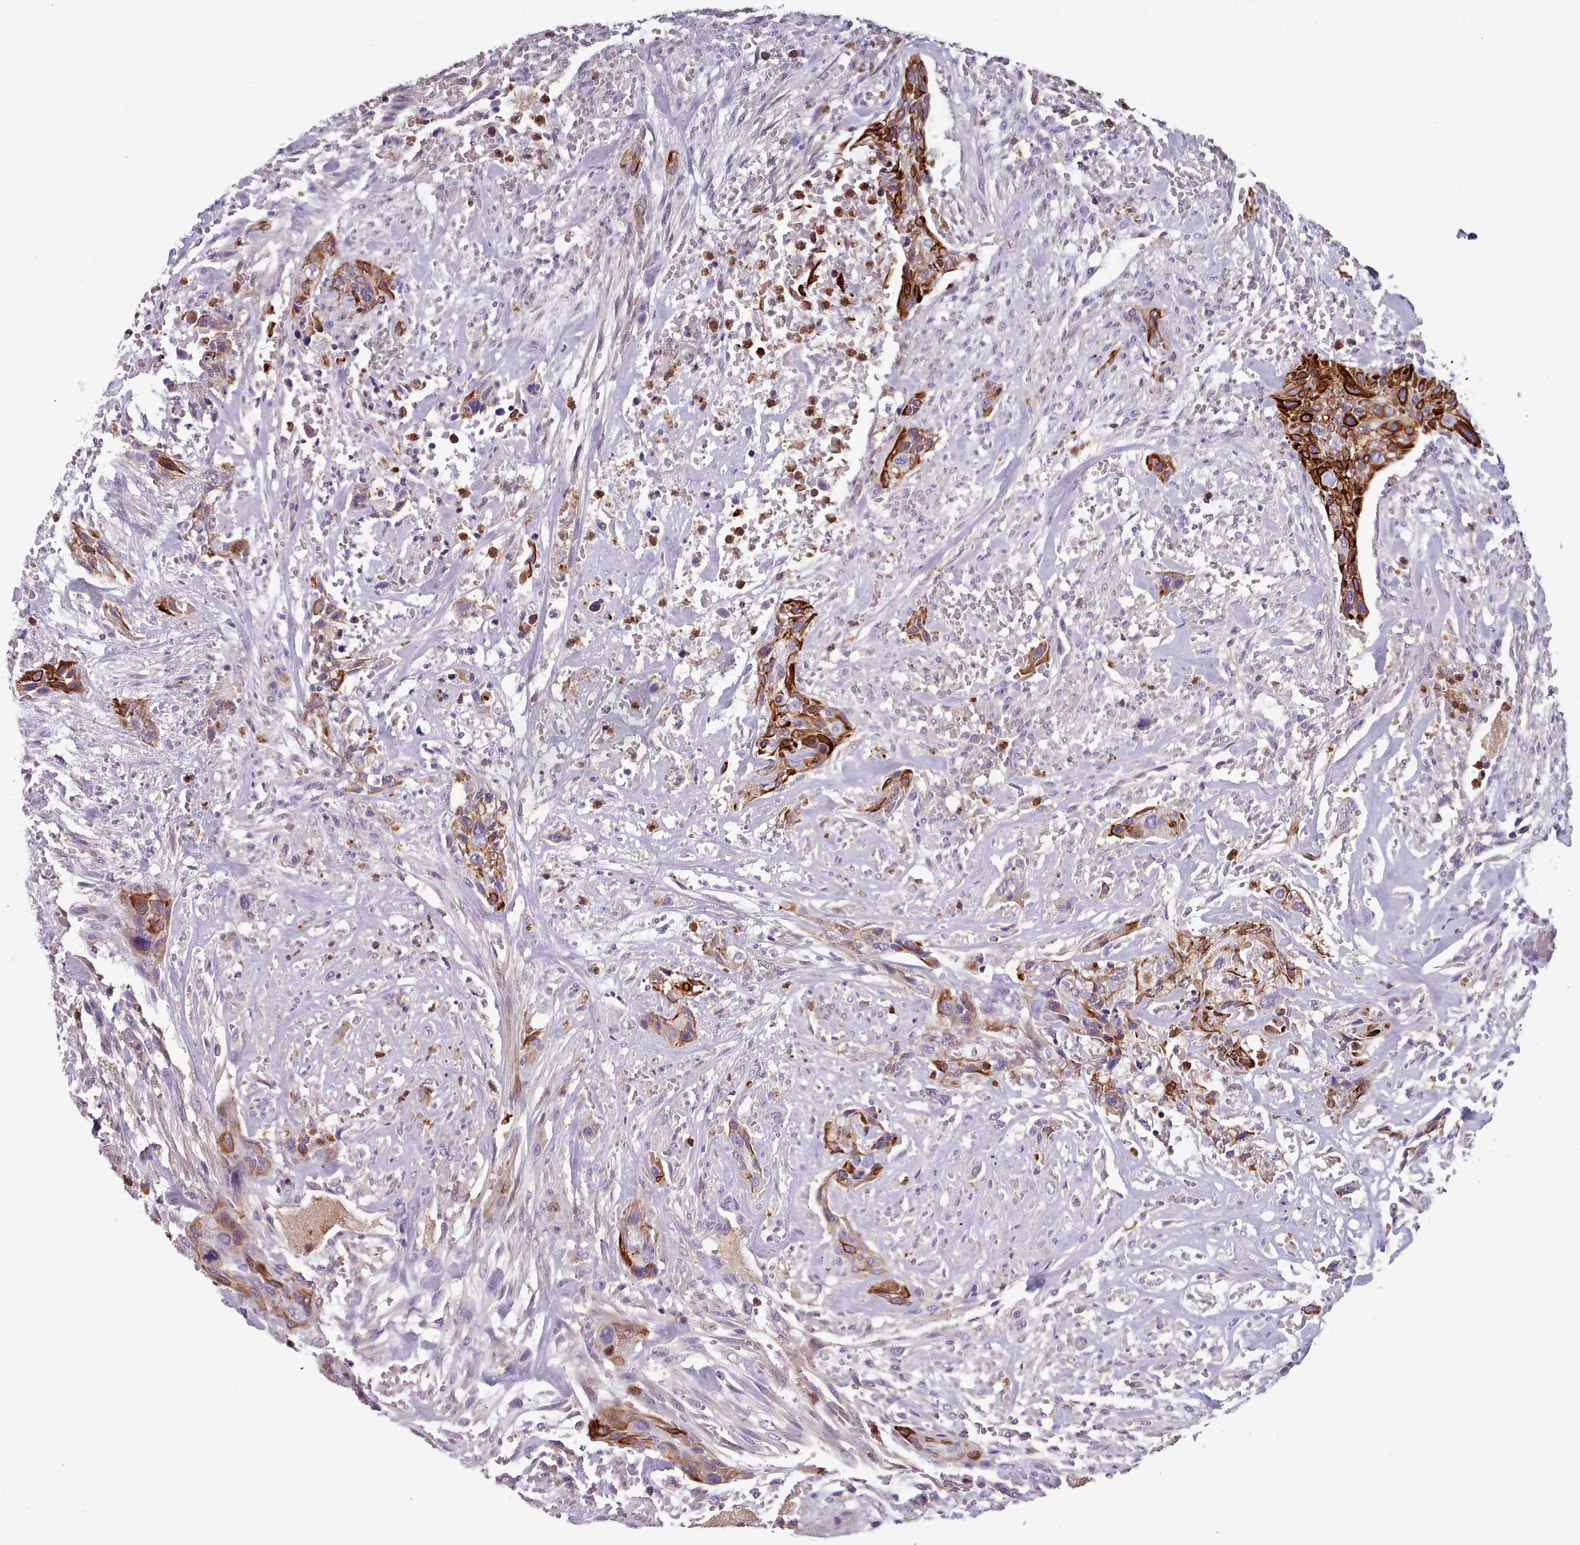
{"staining": {"intensity": "strong", "quantity": ">75%", "location": "cytoplasmic/membranous"}, "tissue": "urothelial cancer", "cell_type": "Tumor cells", "image_type": "cancer", "snomed": [{"axis": "morphology", "description": "Urothelial carcinoma, High grade"}, {"axis": "topography", "description": "Urinary bladder"}], "caption": "Urothelial cancer stained with a brown dye reveals strong cytoplasmic/membranous positive positivity in approximately >75% of tumor cells.", "gene": "RAC2", "patient": {"sex": "male", "age": 35}}